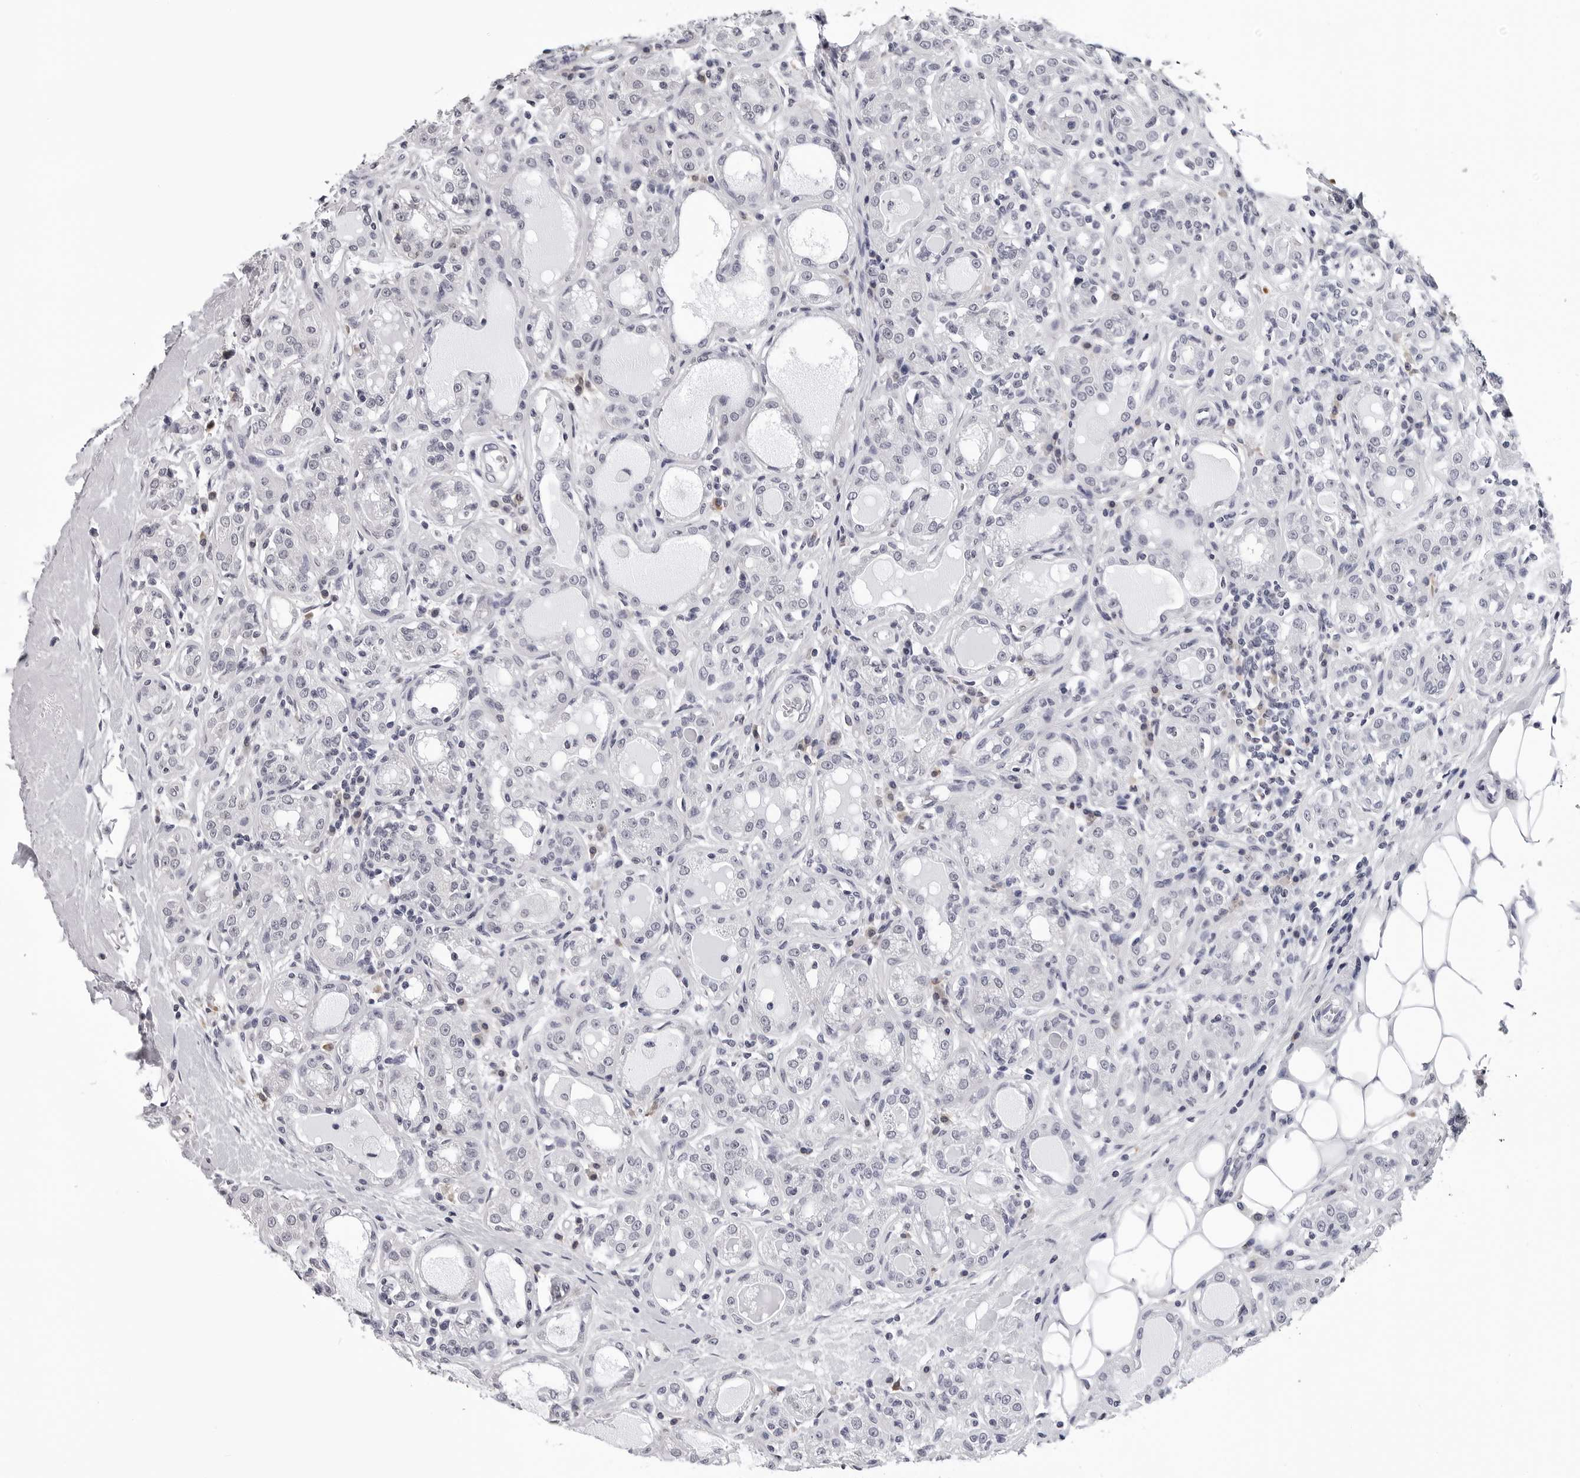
{"staining": {"intensity": "negative", "quantity": "none", "location": "none"}, "tissue": "breast cancer", "cell_type": "Tumor cells", "image_type": "cancer", "snomed": [{"axis": "morphology", "description": "Duct carcinoma"}, {"axis": "topography", "description": "Breast"}], "caption": "A high-resolution histopathology image shows IHC staining of breast cancer, which reveals no significant expression in tumor cells.", "gene": "TRMT13", "patient": {"sex": "female", "age": 27}}